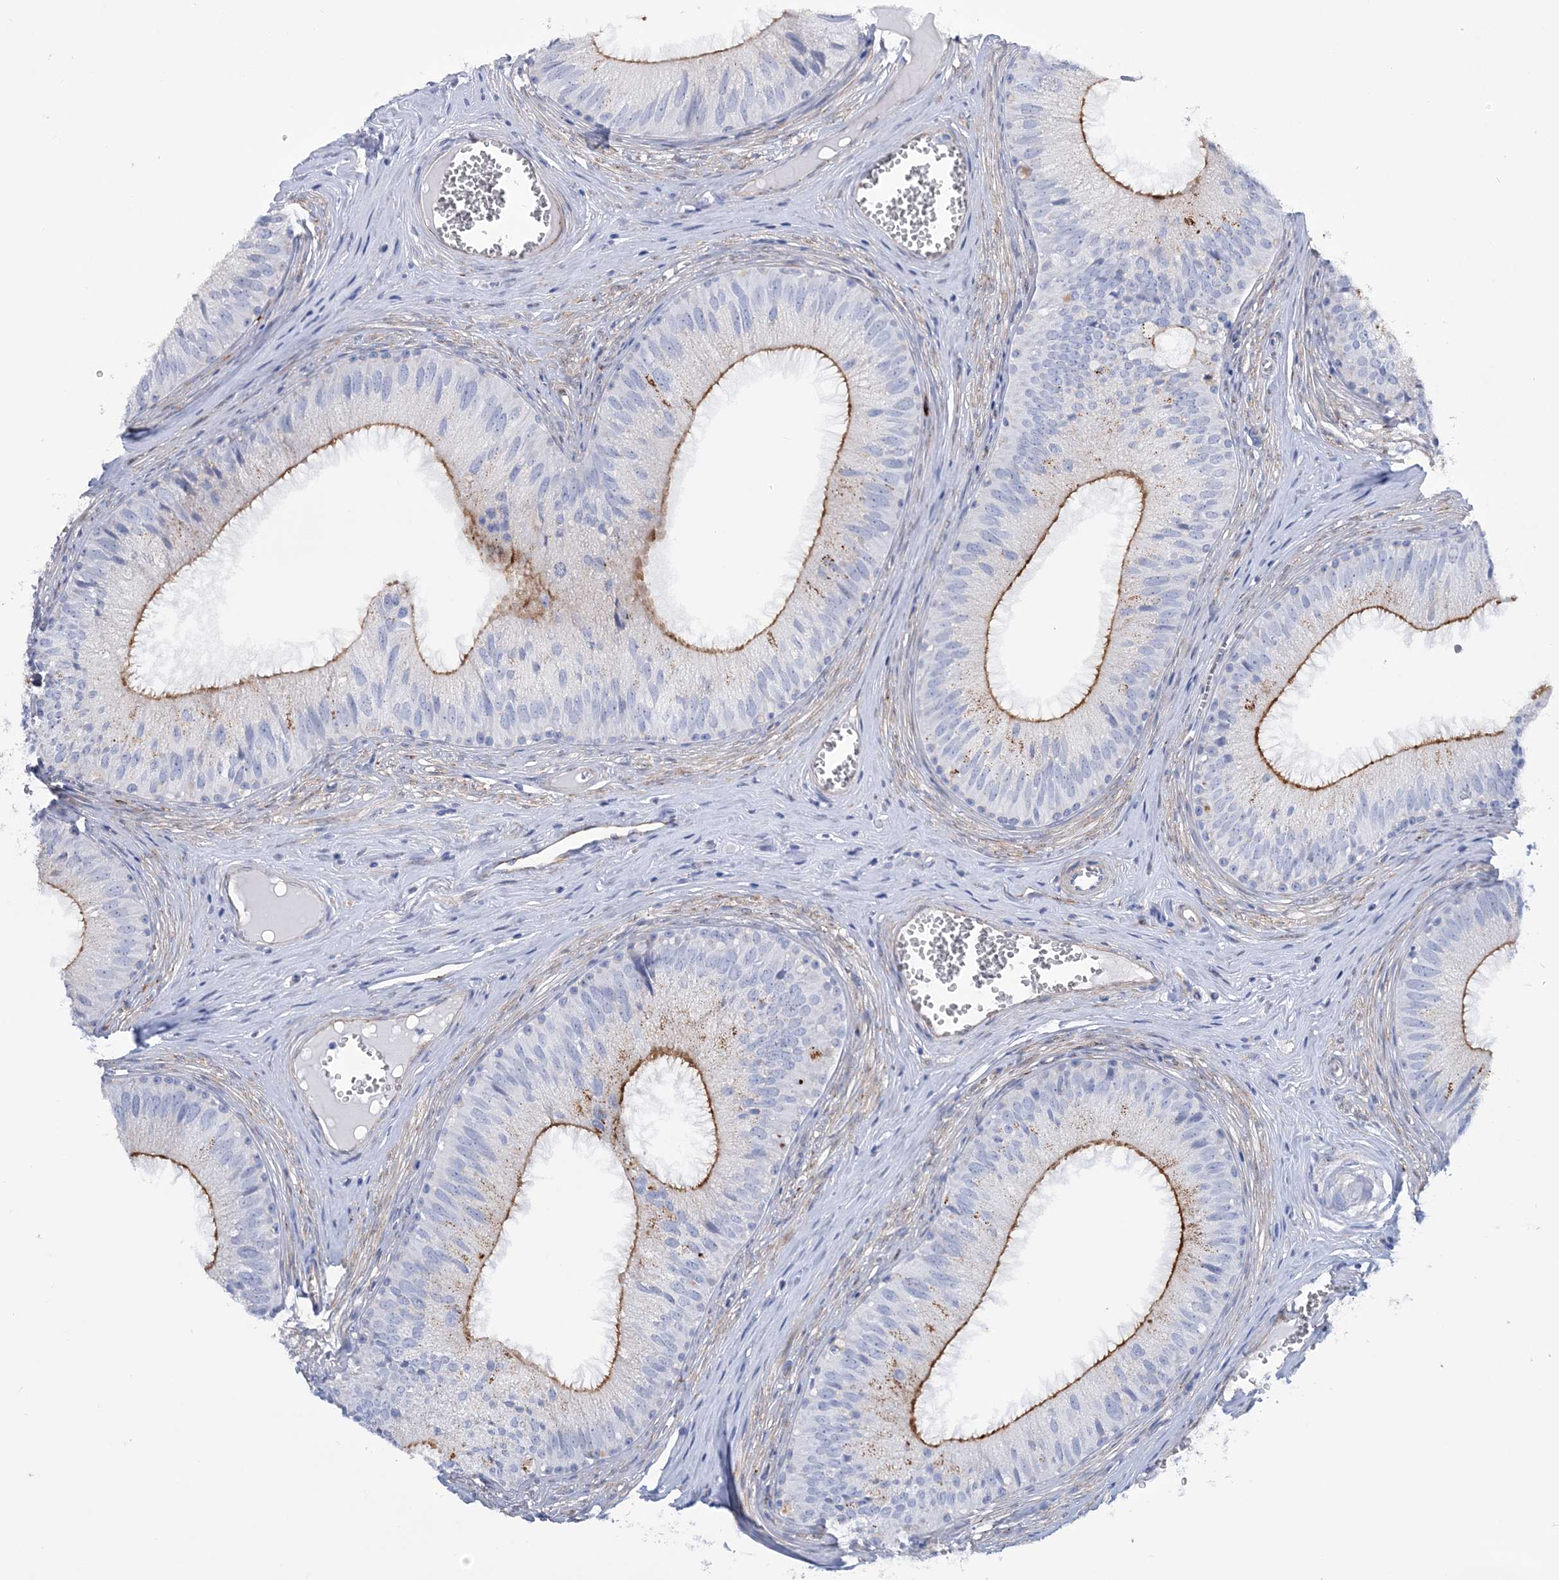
{"staining": {"intensity": "moderate", "quantity": "25%-75%", "location": "cytoplasmic/membranous"}, "tissue": "epididymis", "cell_type": "Glandular cells", "image_type": "normal", "snomed": [{"axis": "morphology", "description": "Normal tissue, NOS"}, {"axis": "topography", "description": "Epididymis"}], "caption": "Brown immunohistochemical staining in unremarkable epididymis displays moderate cytoplasmic/membranous staining in approximately 25%-75% of glandular cells. (DAB (3,3'-diaminobenzidine) IHC with brightfield microscopy, high magnification).", "gene": "RAB11FIP5", "patient": {"sex": "male", "age": 36}}